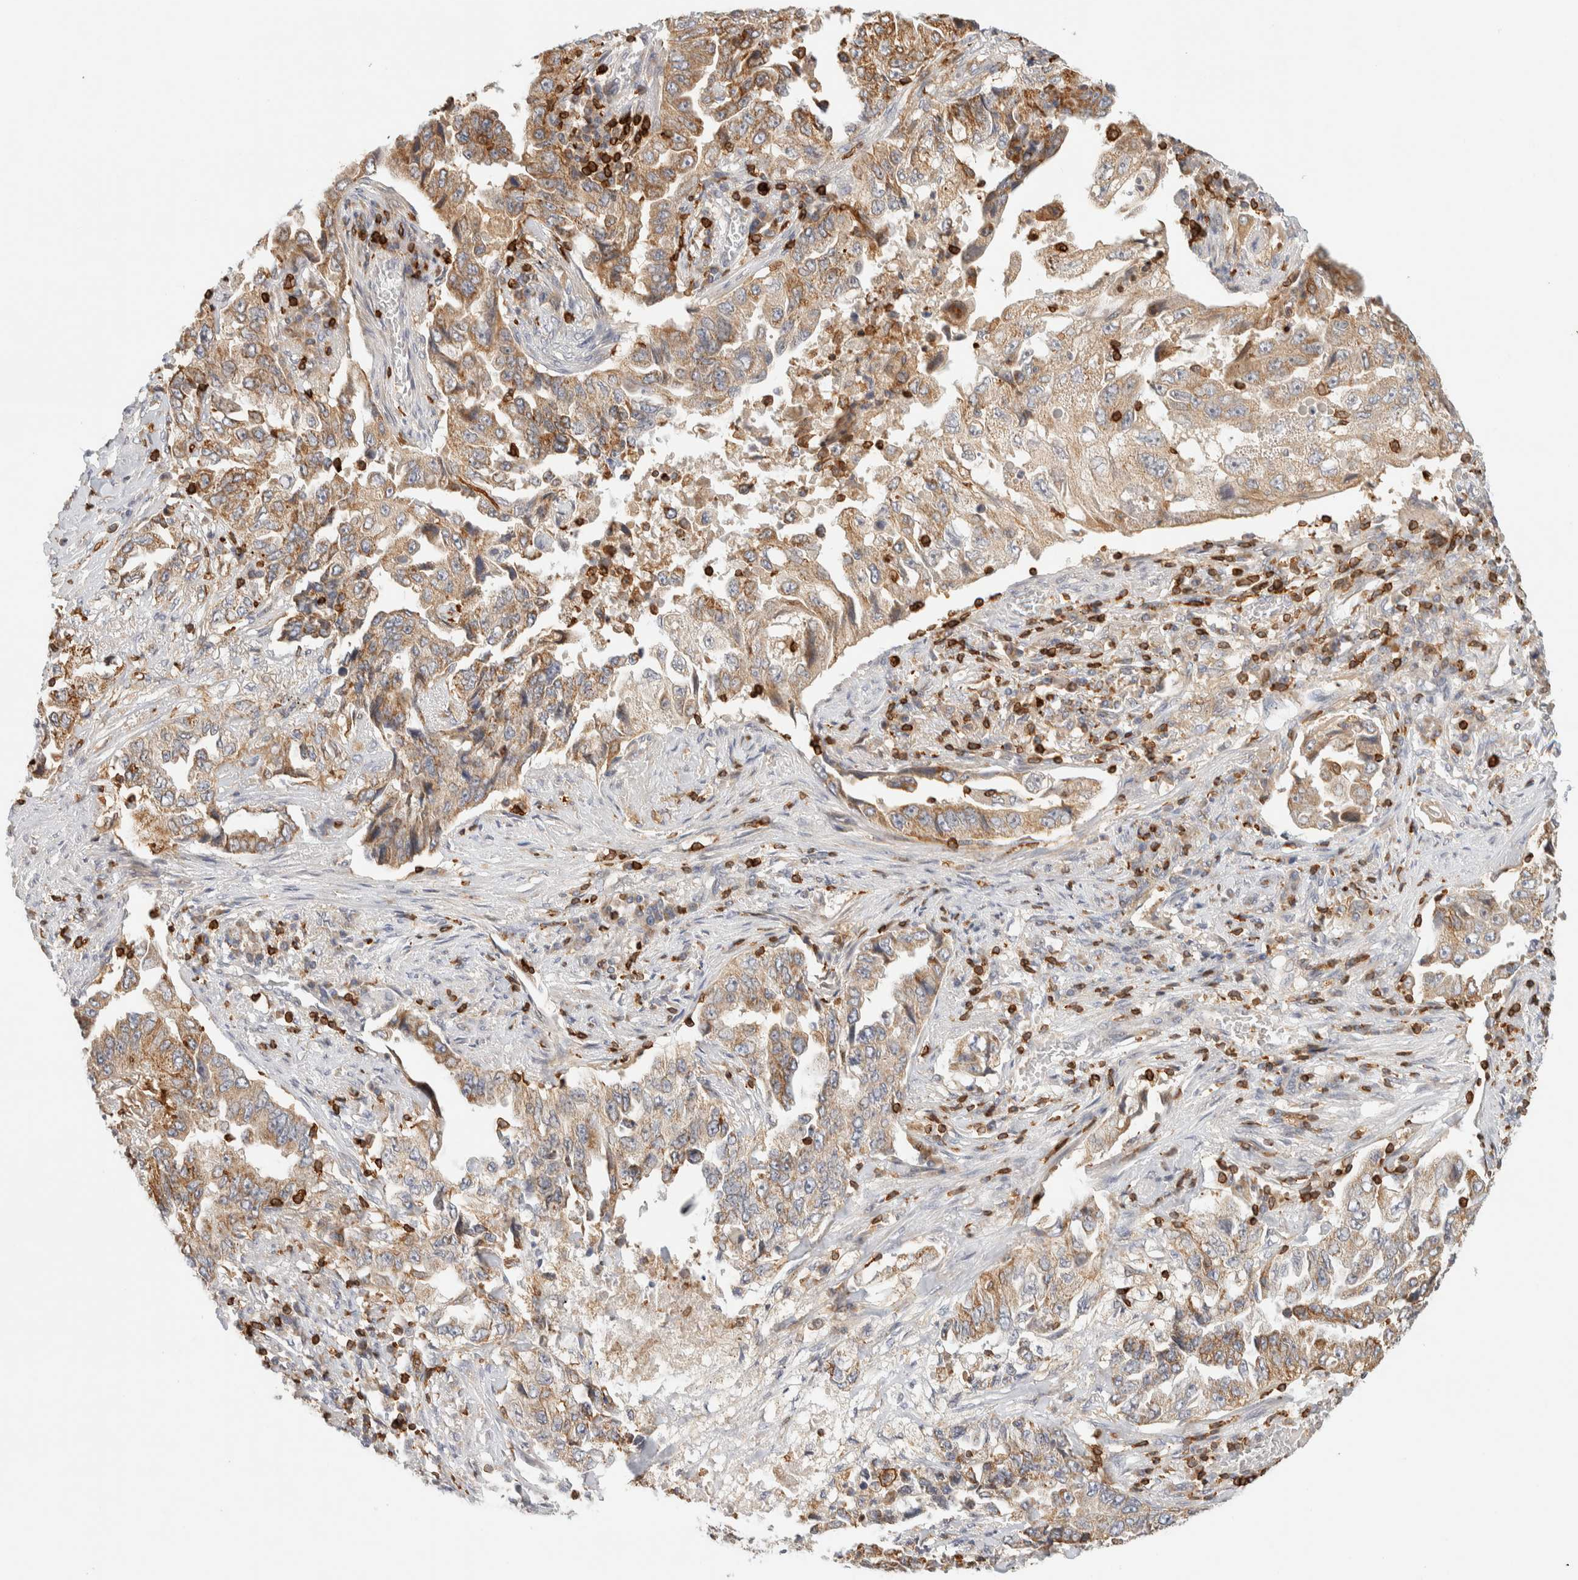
{"staining": {"intensity": "moderate", "quantity": ">75%", "location": "cytoplasmic/membranous"}, "tissue": "lung cancer", "cell_type": "Tumor cells", "image_type": "cancer", "snomed": [{"axis": "morphology", "description": "Adenocarcinoma, NOS"}, {"axis": "topography", "description": "Lung"}], "caption": "Immunohistochemical staining of lung cancer (adenocarcinoma) reveals medium levels of moderate cytoplasmic/membranous expression in approximately >75% of tumor cells.", "gene": "RUNDC1", "patient": {"sex": "female", "age": 51}}